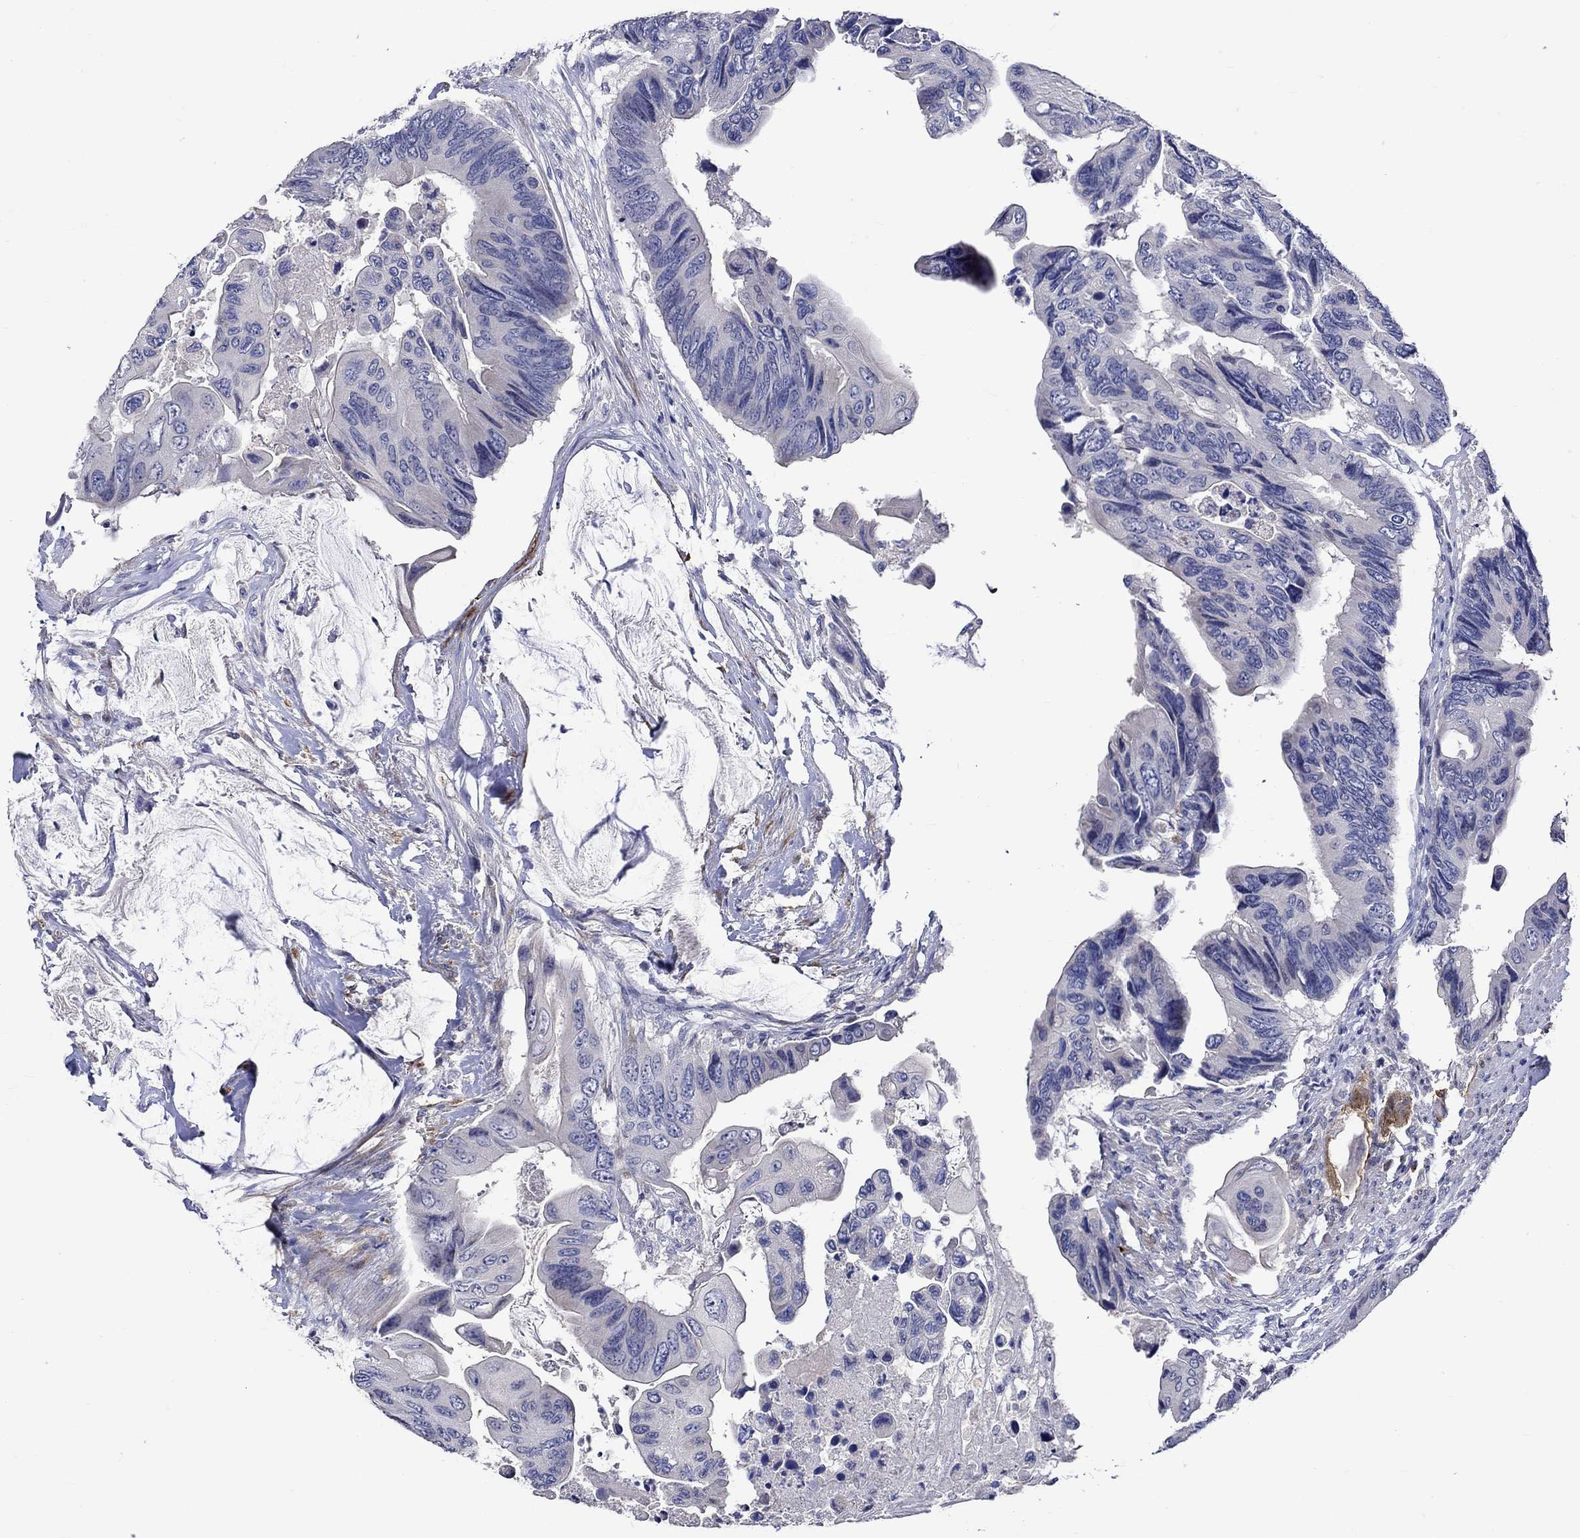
{"staining": {"intensity": "negative", "quantity": "none", "location": "none"}, "tissue": "colorectal cancer", "cell_type": "Tumor cells", "image_type": "cancer", "snomed": [{"axis": "morphology", "description": "Adenocarcinoma, NOS"}, {"axis": "topography", "description": "Rectum"}], "caption": "Immunohistochemistry (IHC) of human colorectal cancer (adenocarcinoma) exhibits no positivity in tumor cells.", "gene": "CRYAB", "patient": {"sex": "male", "age": 63}}